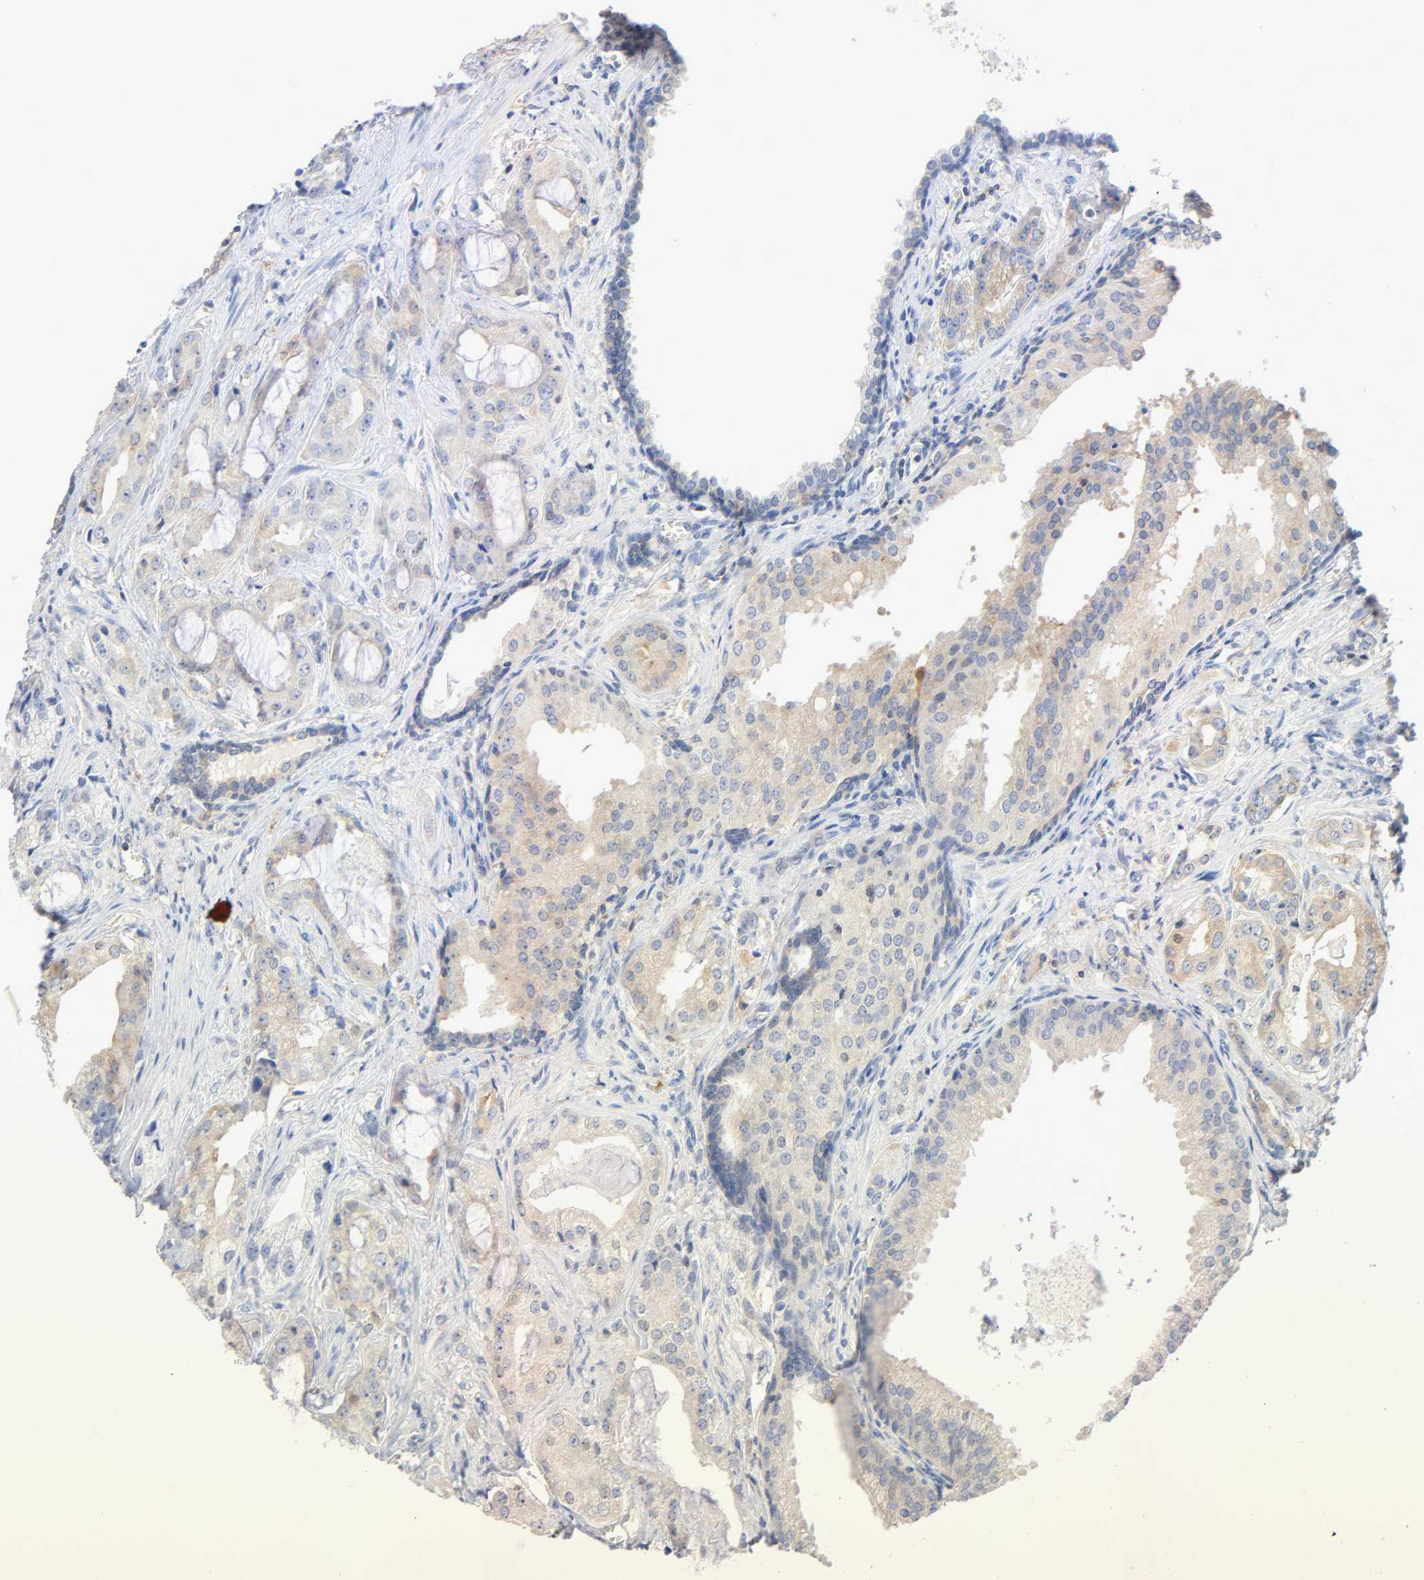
{"staining": {"intensity": "weak", "quantity": ">75%", "location": "cytoplasmic/membranous"}, "tissue": "prostate cancer", "cell_type": "Tumor cells", "image_type": "cancer", "snomed": [{"axis": "morphology", "description": "Adenocarcinoma, Low grade"}, {"axis": "topography", "description": "Prostate"}], "caption": "Weak cytoplasmic/membranous expression is identified in about >75% of tumor cells in adenocarcinoma (low-grade) (prostate).", "gene": "MALT1", "patient": {"sex": "male", "age": 59}}